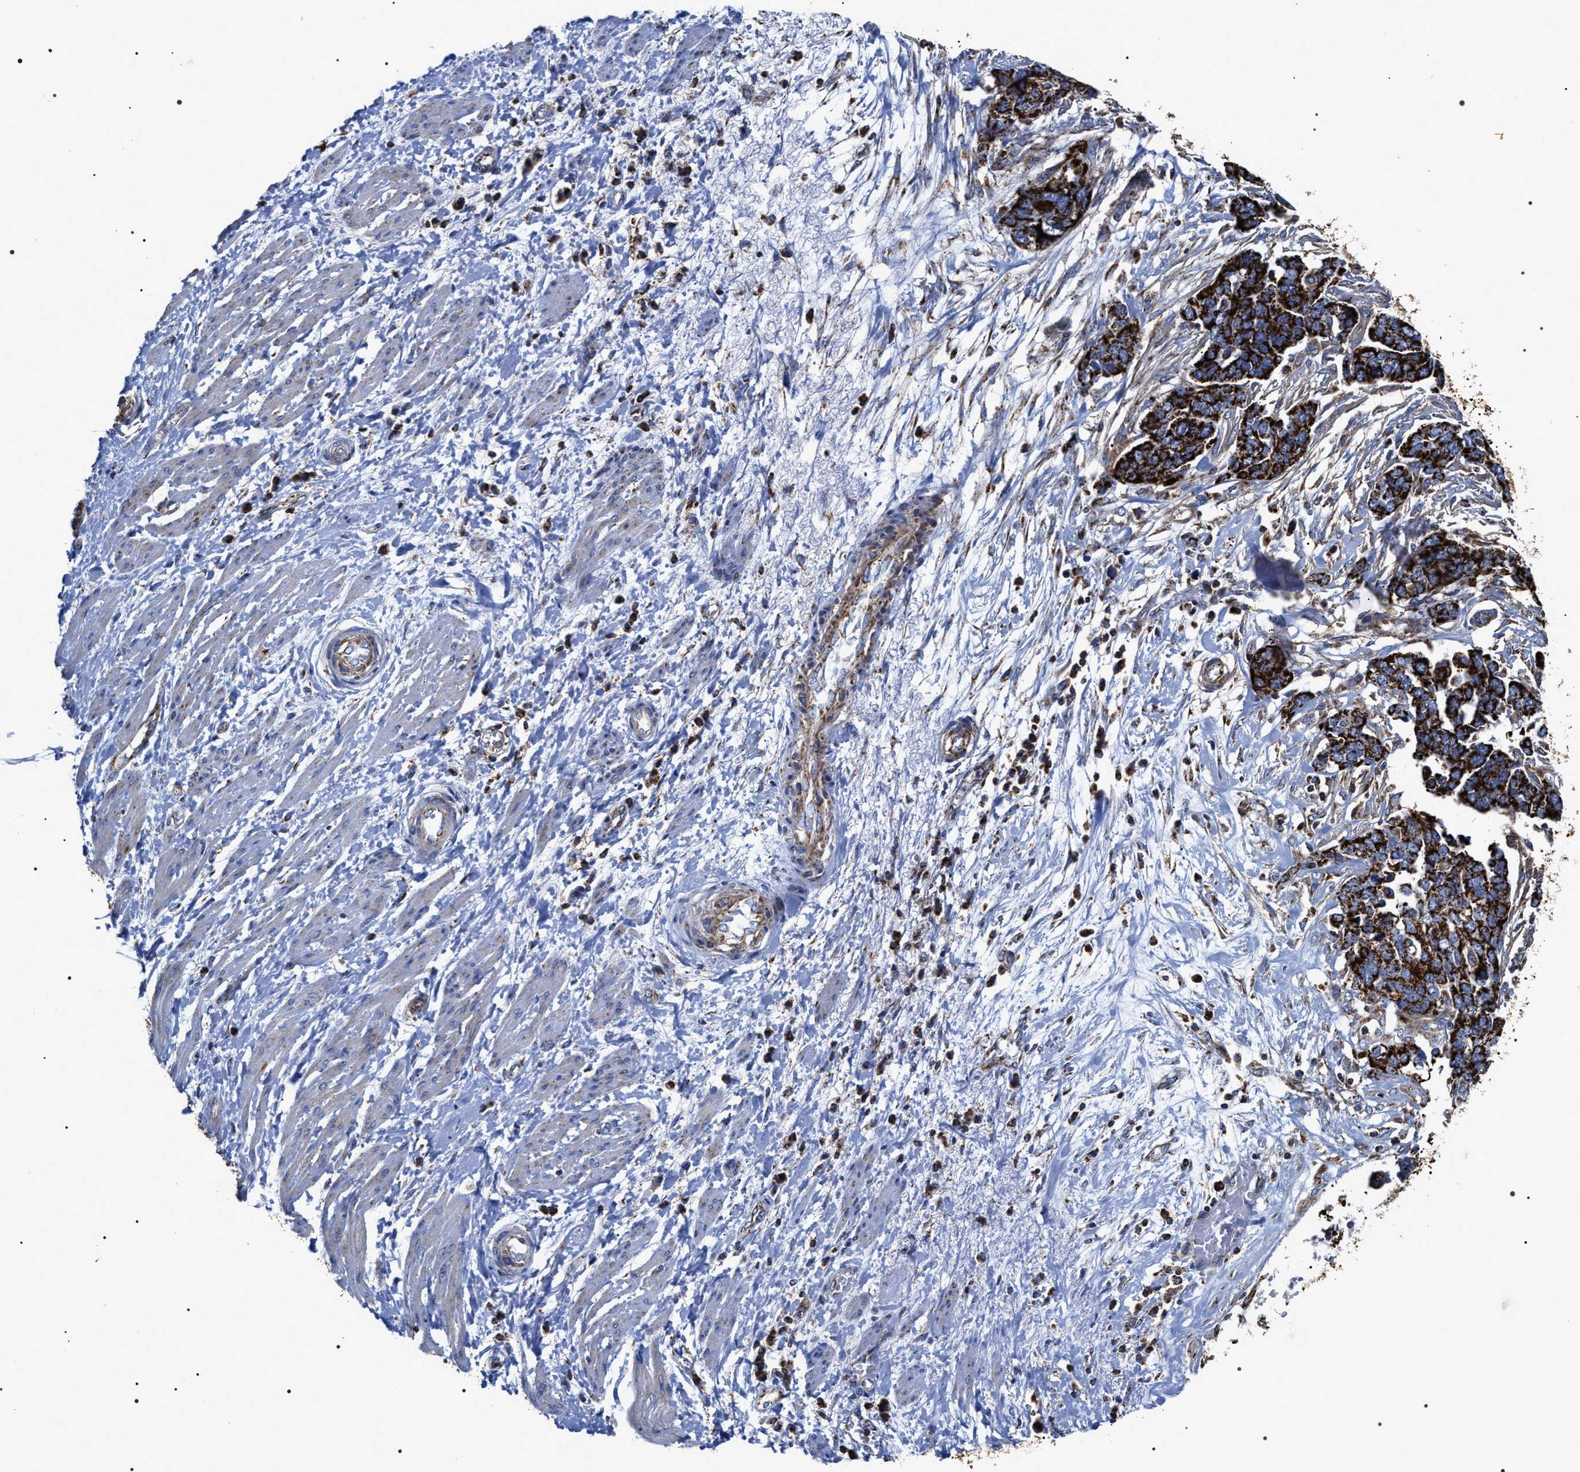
{"staining": {"intensity": "strong", "quantity": ">75%", "location": "cytoplasmic/membranous"}, "tissue": "ovarian cancer", "cell_type": "Tumor cells", "image_type": "cancer", "snomed": [{"axis": "morphology", "description": "Cystadenocarcinoma, serous, NOS"}, {"axis": "topography", "description": "Ovary"}], "caption": "High-magnification brightfield microscopy of ovarian cancer (serous cystadenocarcinoma) stained with DAB (3,3'-diaminobenzidine) (brown) and counterstained with hematoxylin (blue). tumor cells exhibit strong cytoplasmic/membranous staining is present in about>75% of cells. (IHC, brightfield microscopy, high magnification).", "gene": "COG5", "patient": {"sex": "female", "age": 44}}